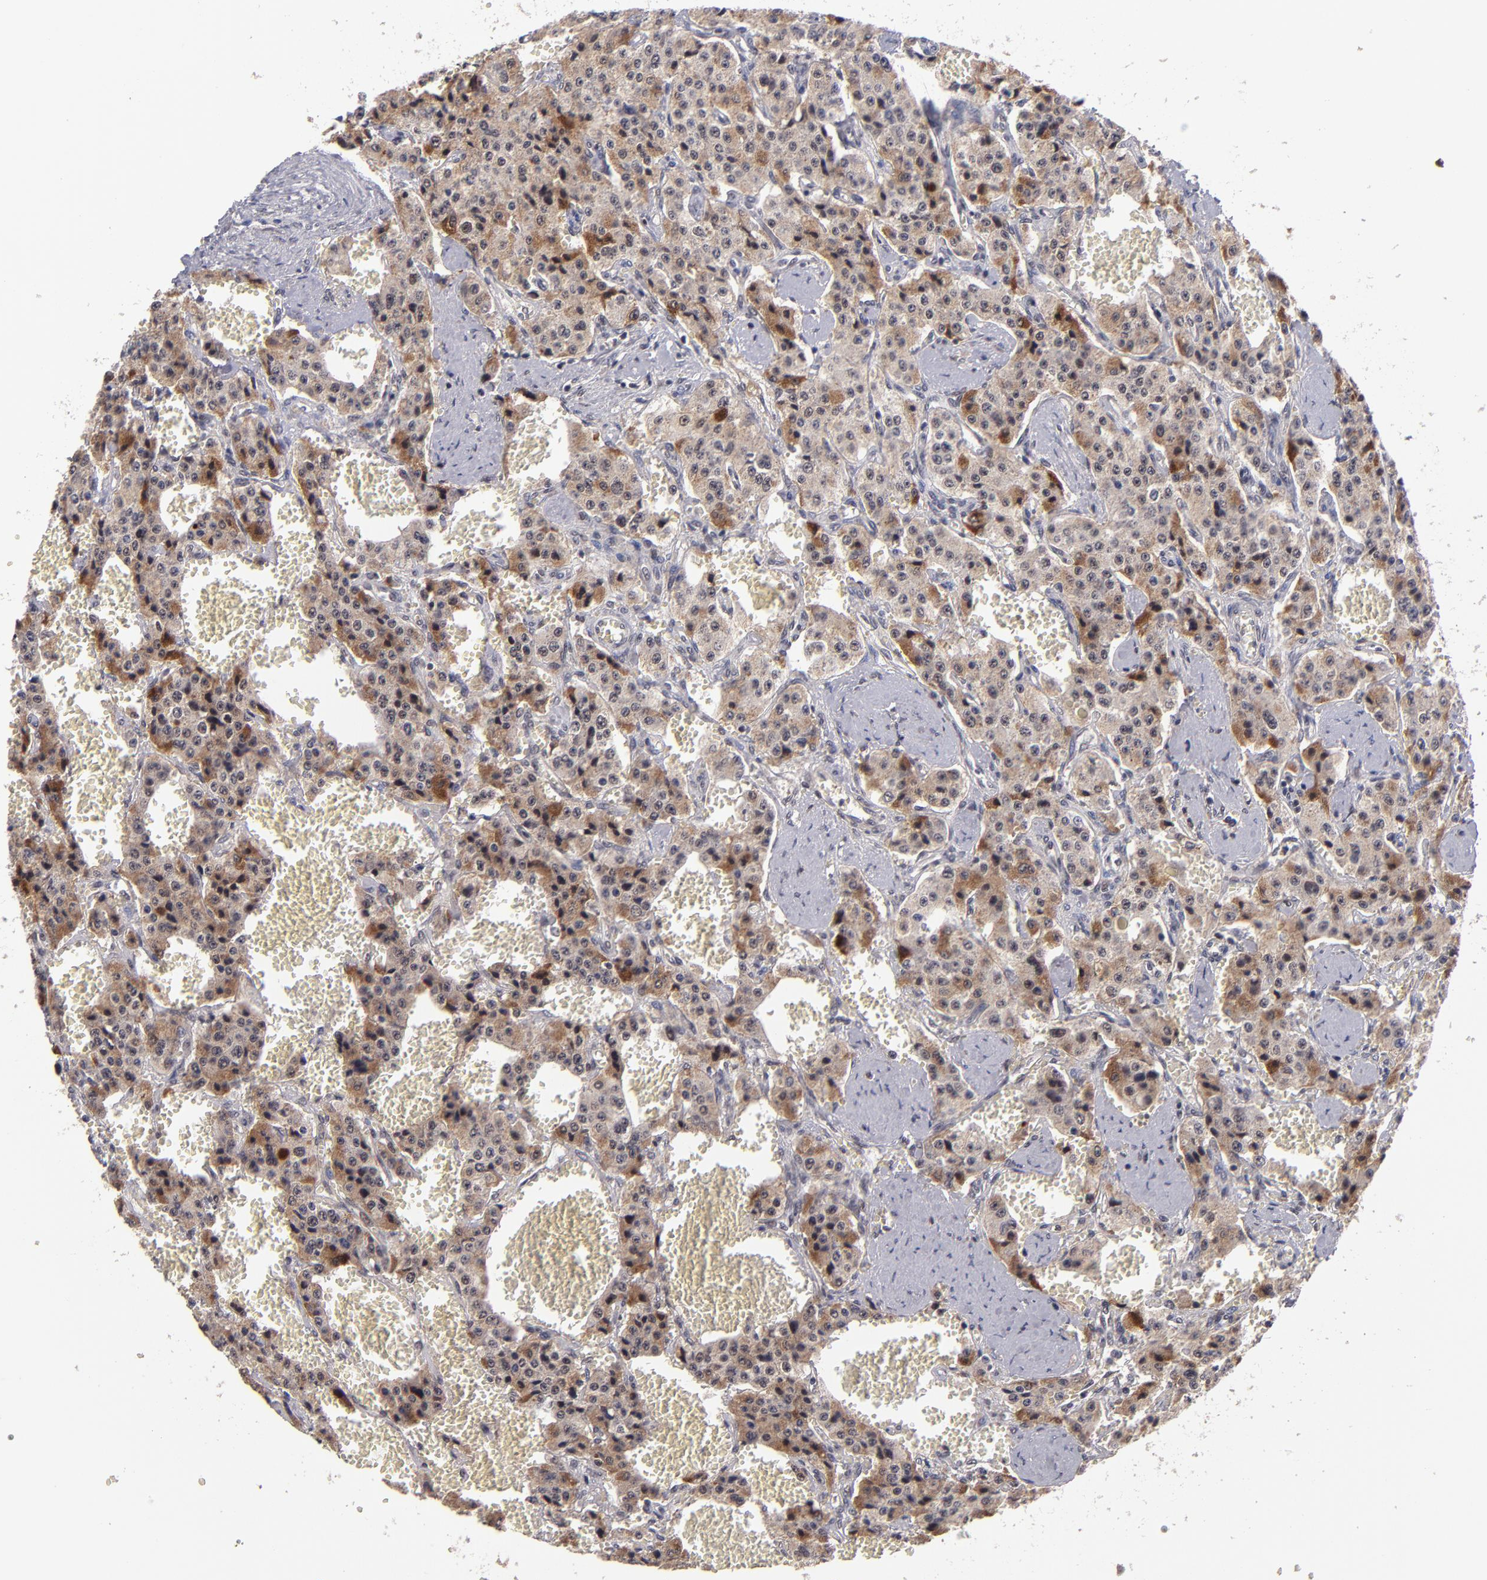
{"staining": {"intensity": "moderate", "quantity": ">75%", "location": "cytoplasmic/membranous"}, "tissue": "carcinoid", "cell_type": "Tumor cells", "image_type": "cancer", "snomed": [{"axis": "morphology", "description": "Carcinoid, malignant, NOS"}, {"axis": "topography", "description": "Small intestine"}], "caption": "Tumor cells demonstrate medium levels of moderate cytoplasmic/membranous staining in approximately >75% of cells in carcinoid.", "gene": "EP300", "patient": {"sex": "male", "age": 52}}